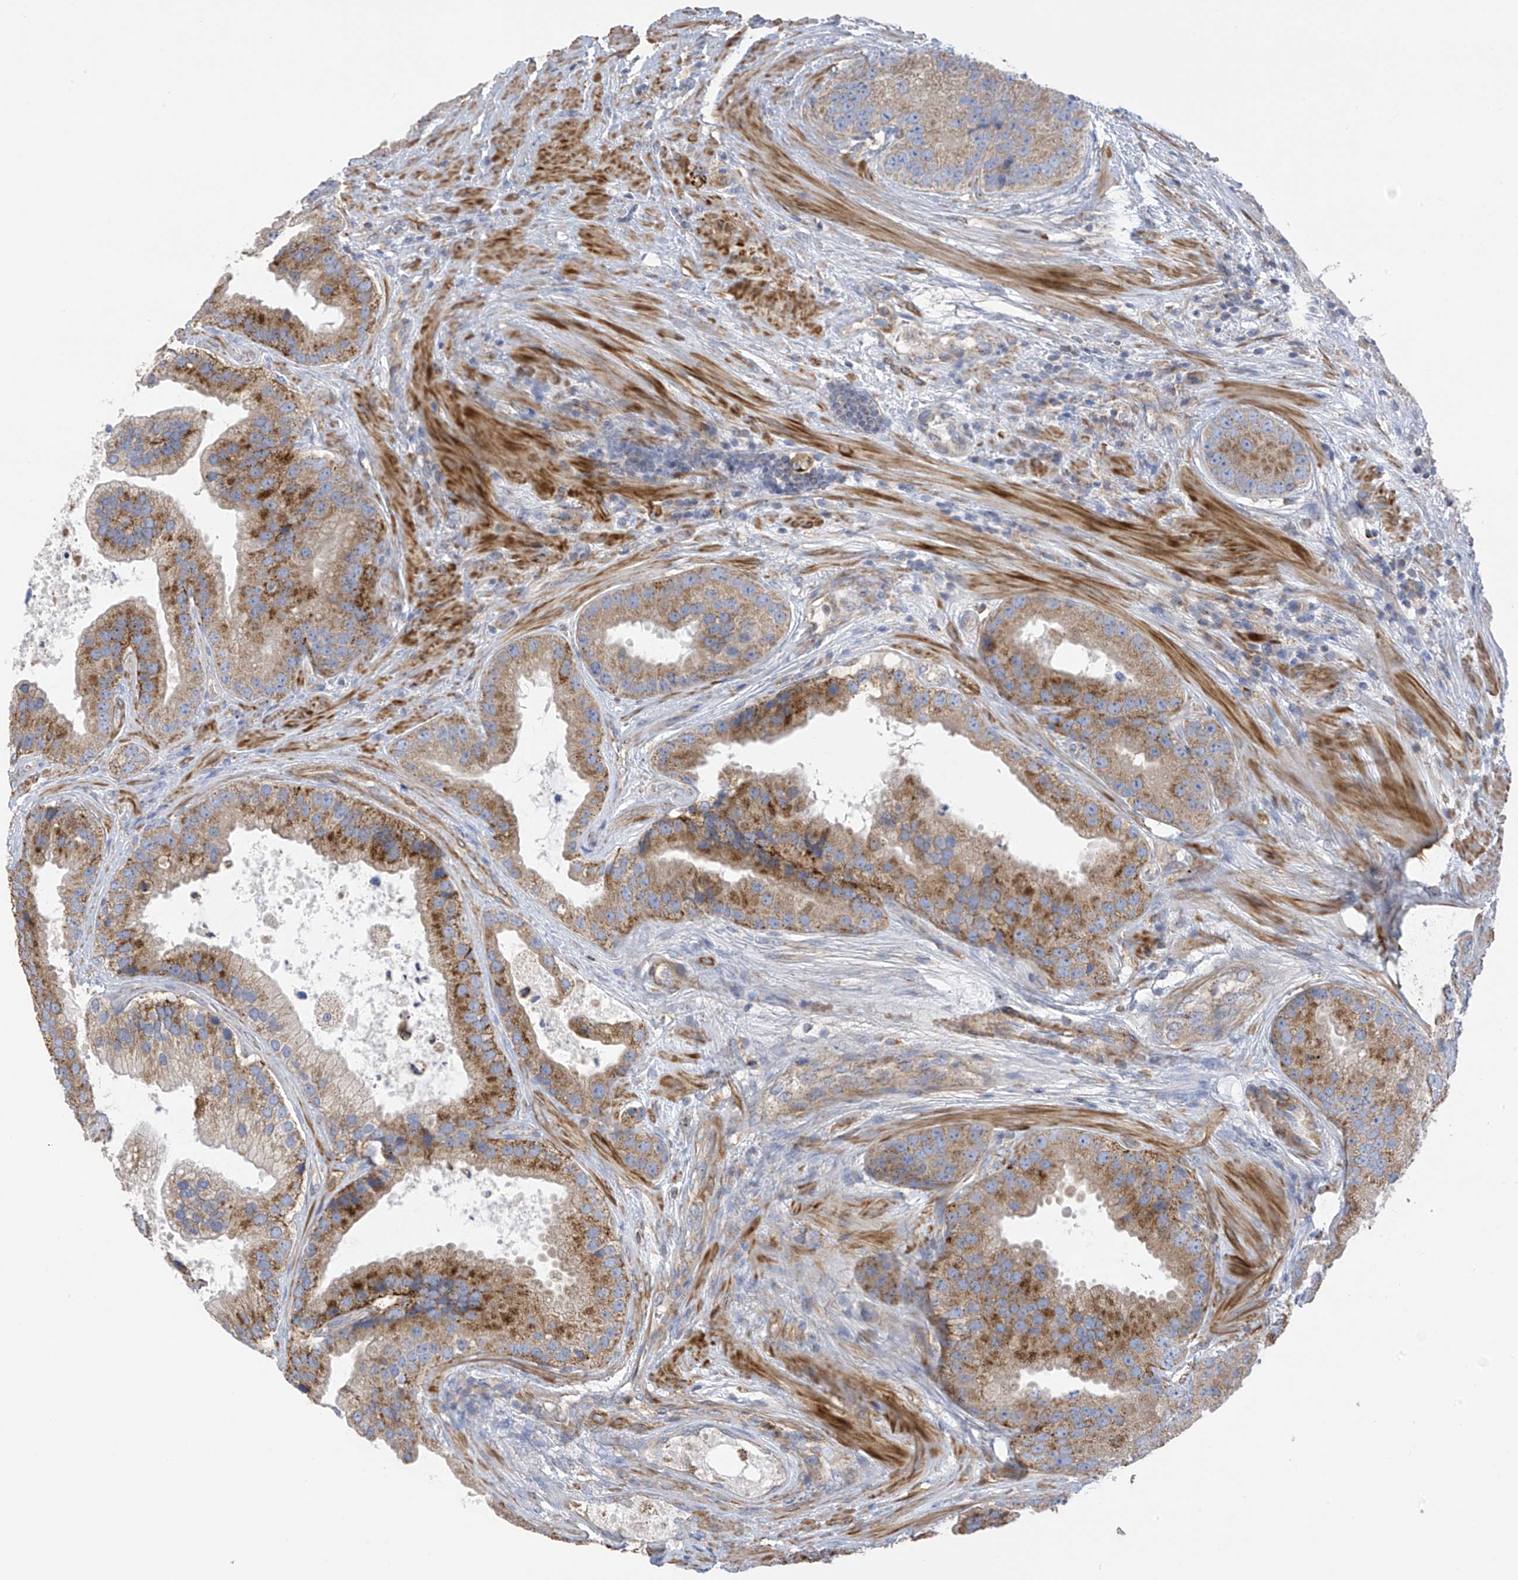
{"staining": {"intensity": "moderate", "quantity": ">75%", "location": "cytoplasmic/membranous"}, "tissue": "prostate cancer", "cell_type": "Tumor cells", "image_type": "cancer", "snomed": [{"axis": "morphology", "description": "Adenocarcinoma, High grade"}, {"axis": "topography", "description": "Prostate"}], "caption": "Brown immunohistochemical staining in high-grade adenocarcinoma (prostate) displays moderate cytoplasmic/membranous staining in about >75% of tumor cells.", "gene": "ITM2B", "patient": {"sex": "male", "age": 70}}